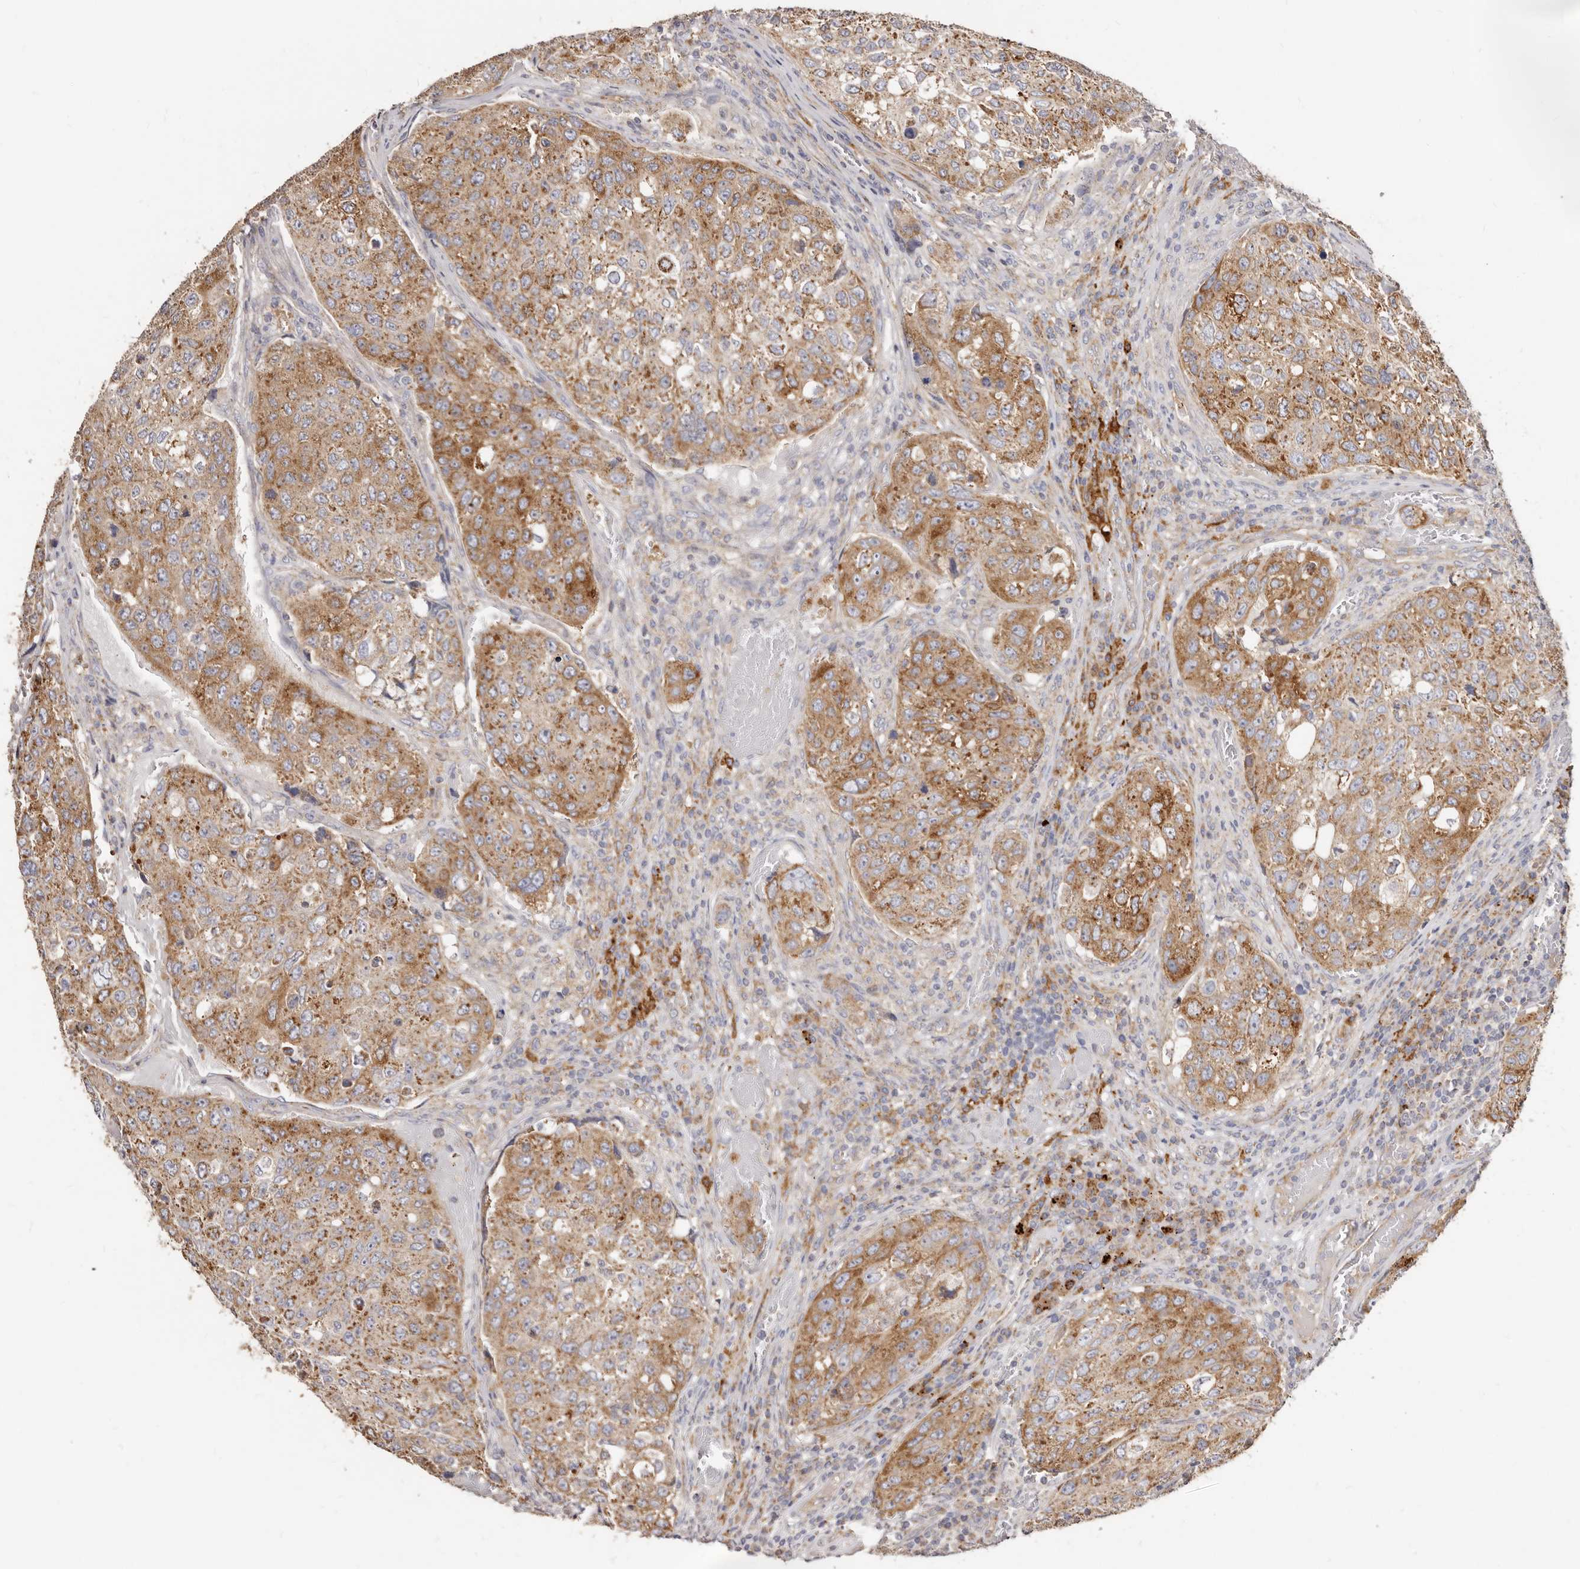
{"staining": {"intensity": "moderate", "quantity": ">75%", "location": "cytoplasmic/membranous"}, "tissue": "urothelial cancer", "cell_type": "Tumor cells", "image_type": "cancer", "snomed": [{"axis": "morphology", "description": "Urothelial carcinoma, High grade"}, {"axis": "topography", "description": "Lymph node"}, {"axis": "topography", "description": "Urinary bladder"}], "caption": "The immunohistochemical stain highlights moderate cytoplasmic/membranous positivity in tumor cells of urothelial carcinoma (high-grade) tissue.", "gene": "BAIAP2L1", "patient": {"sex": "male", "age": 51}}